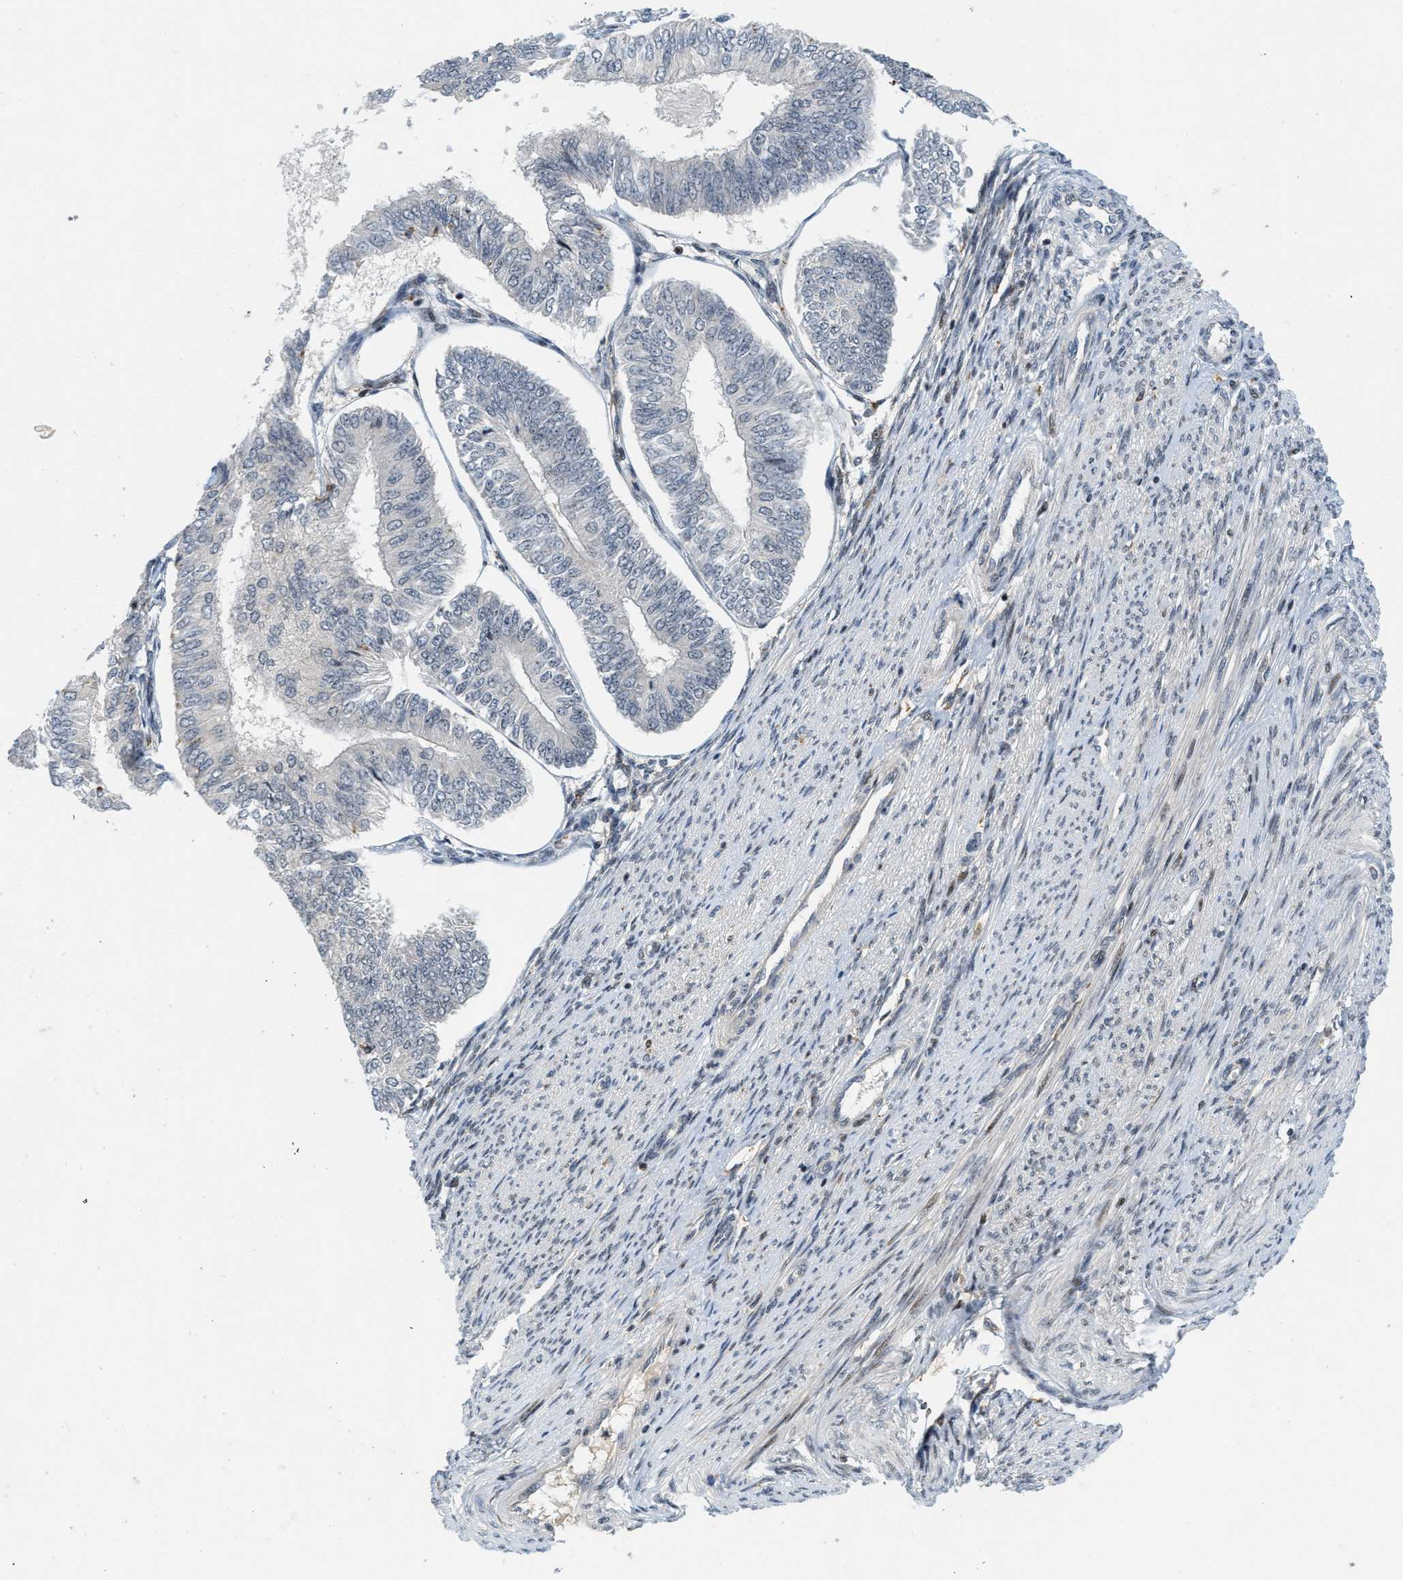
{"staining": {"intensity": "negative", "quantity": "none", "location": "none"}, "tissue": "endometrial cancer", "cell_type": "Tumor cells", "image_type": "cancer", "snomed": [{"axis": "morphology", "description": "Adenocarcinoma, NOS"}, {"axis": "topography", "description": "Endometrium"}], "caption": "A micrograph of human endometrial adenocarcinoma is negative for staining in tumor cells.", "gene": "ING1", "patient": {"sex": "female", "age": 58}}